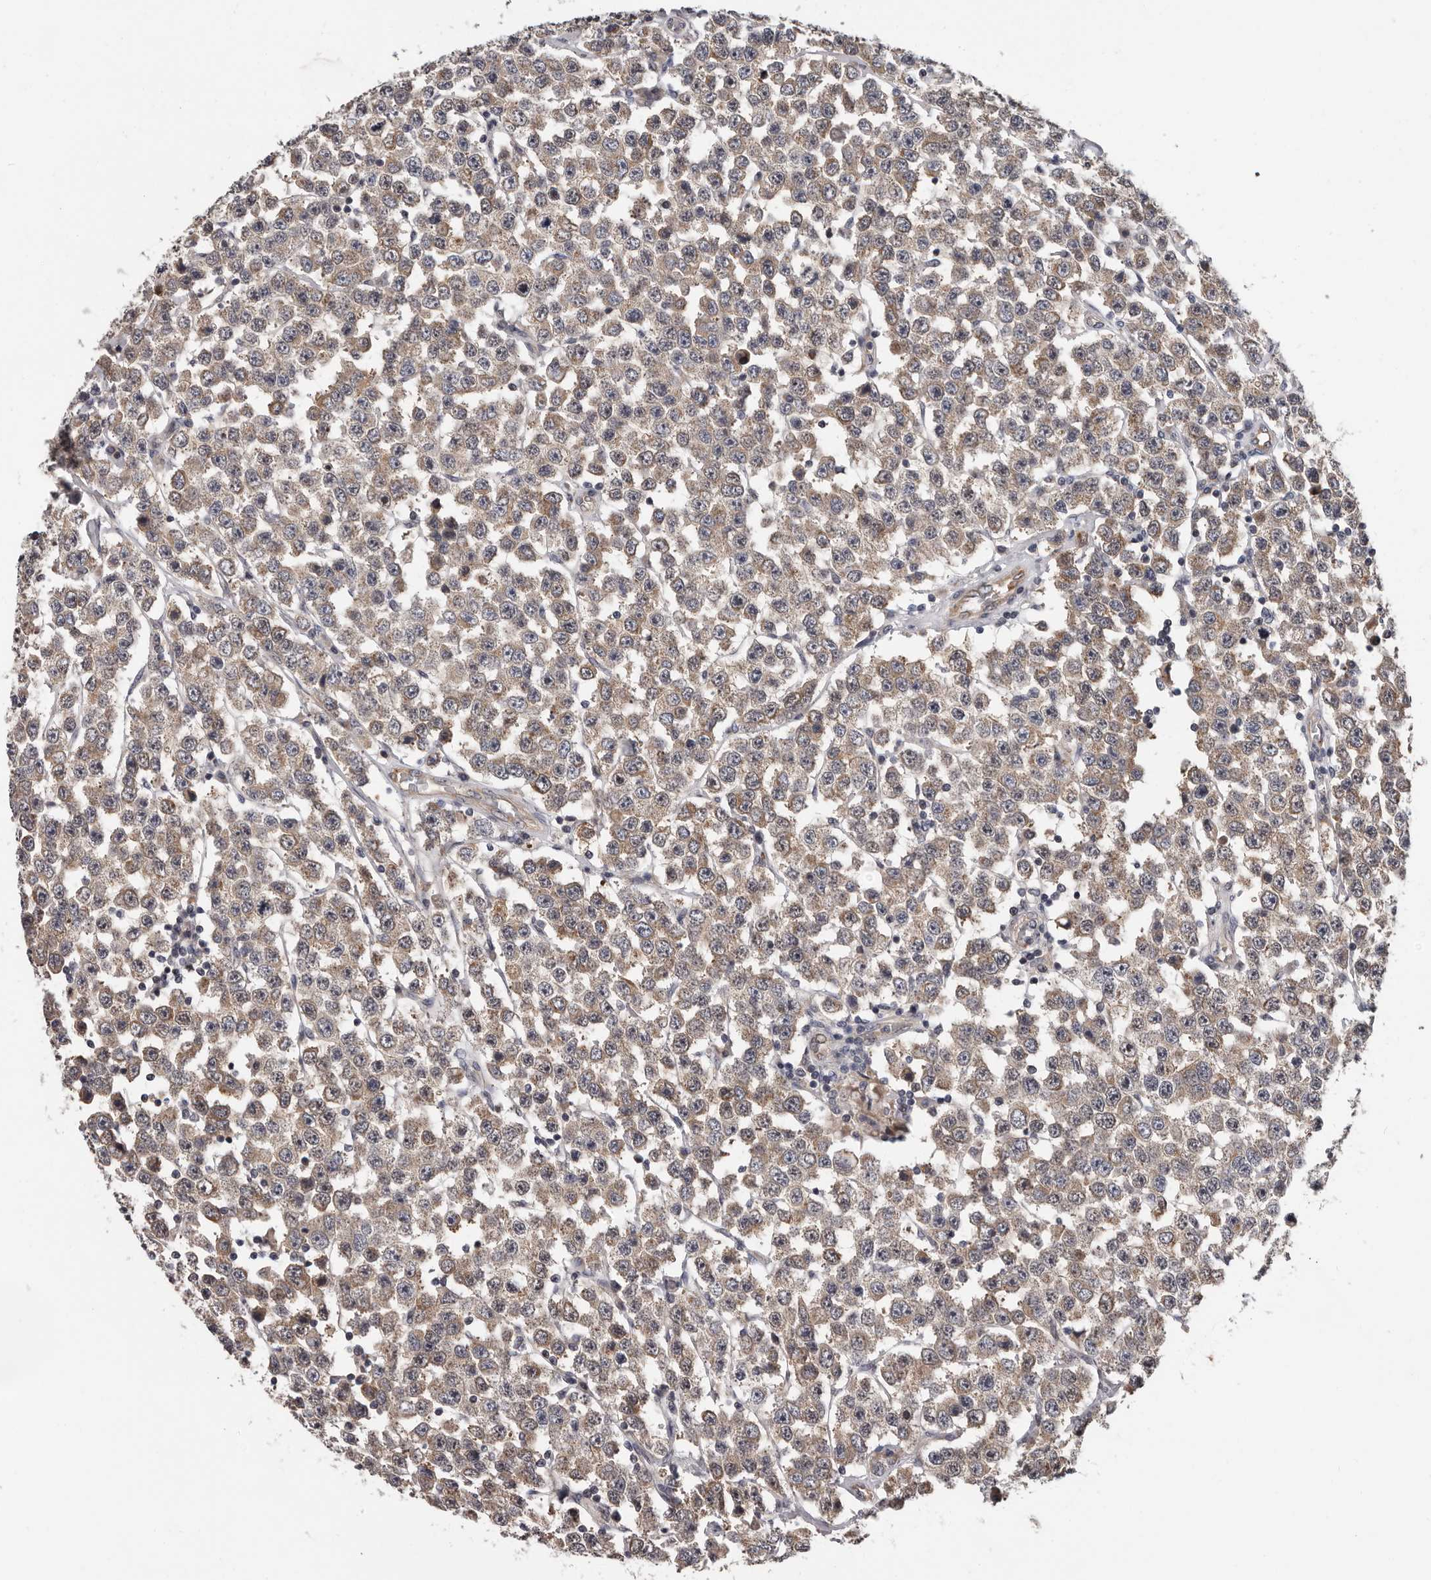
{"staining": {"intensity": "weak", "quantity": ">75%", "location": "cytoplasmic/membranous"}, "tissue": "testis cancer", "cell_type": "Tumor cells", "image_type": "cancer", "snomed": [{"axis": "morphology", "description": "Seminoma, NOS"}, {"axis": "topography", "description": "Testis"}], "caption": "Human seminoma (testis) stained with a brown dye reveals weak cytoplasmic/membranous positive staining in about >75% of tumor cells.", "gene": "MED8", "patient": {"sex": "male", "age": 28}}